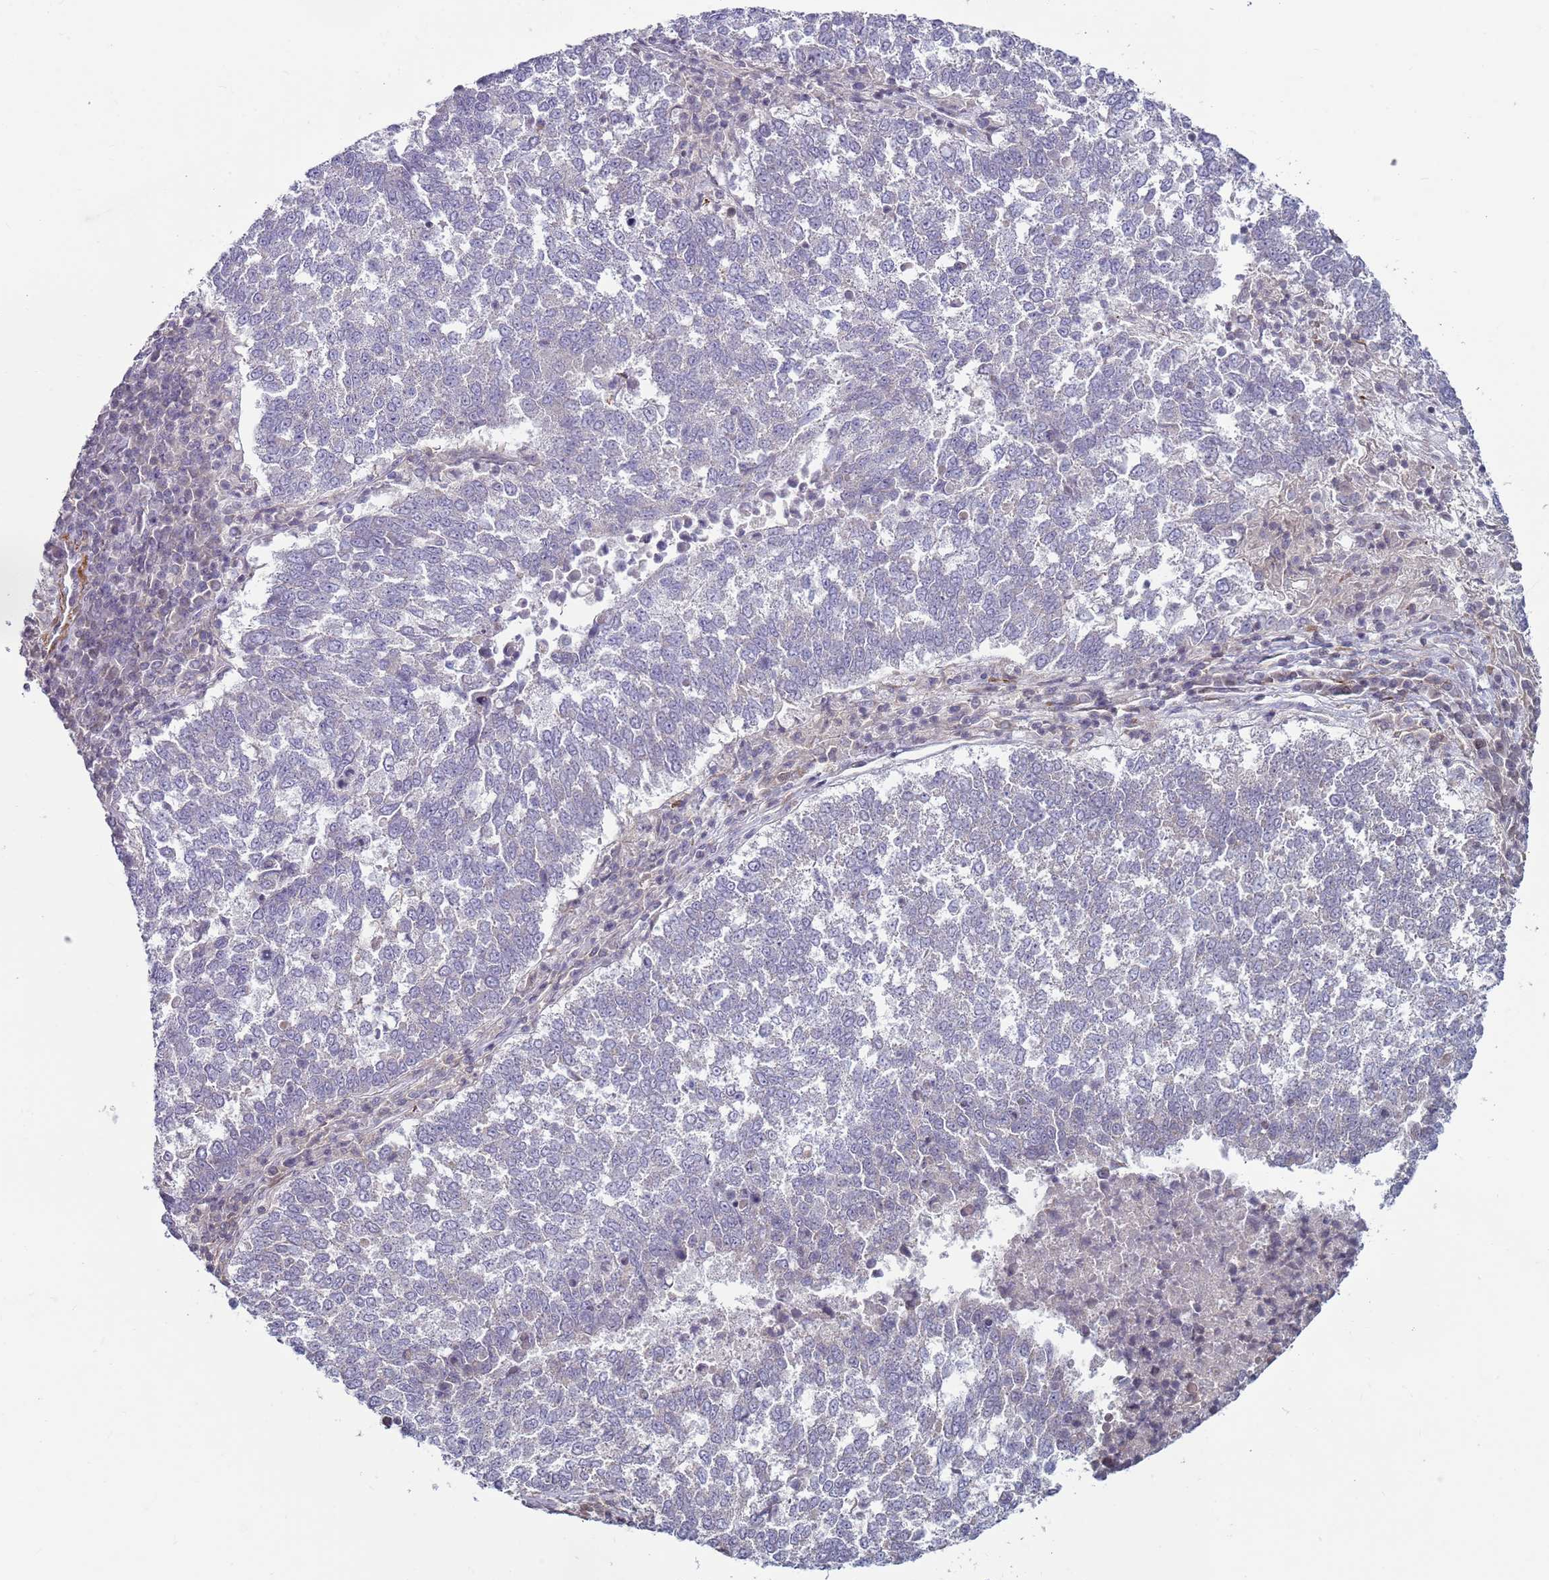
{"staining": {"intensity": "negative", "quantity": "none", "location": "none"}, "tissue": "lung cancer", "cell_type": "Tumor cells", "image_type": "cancer", "snomed": [{"axis": "morphology", "description": "Squamous cell carcinoma, NOS"}, {"axis": "topography", "description": "Lung"}], "caption": "A high-resolution micrograph shows IHC staining of lung cancer, which reveals no significant positivity in tumor cells.", "gene": "SNAPC4", "patient": {"sex": "male", "age": 73}}